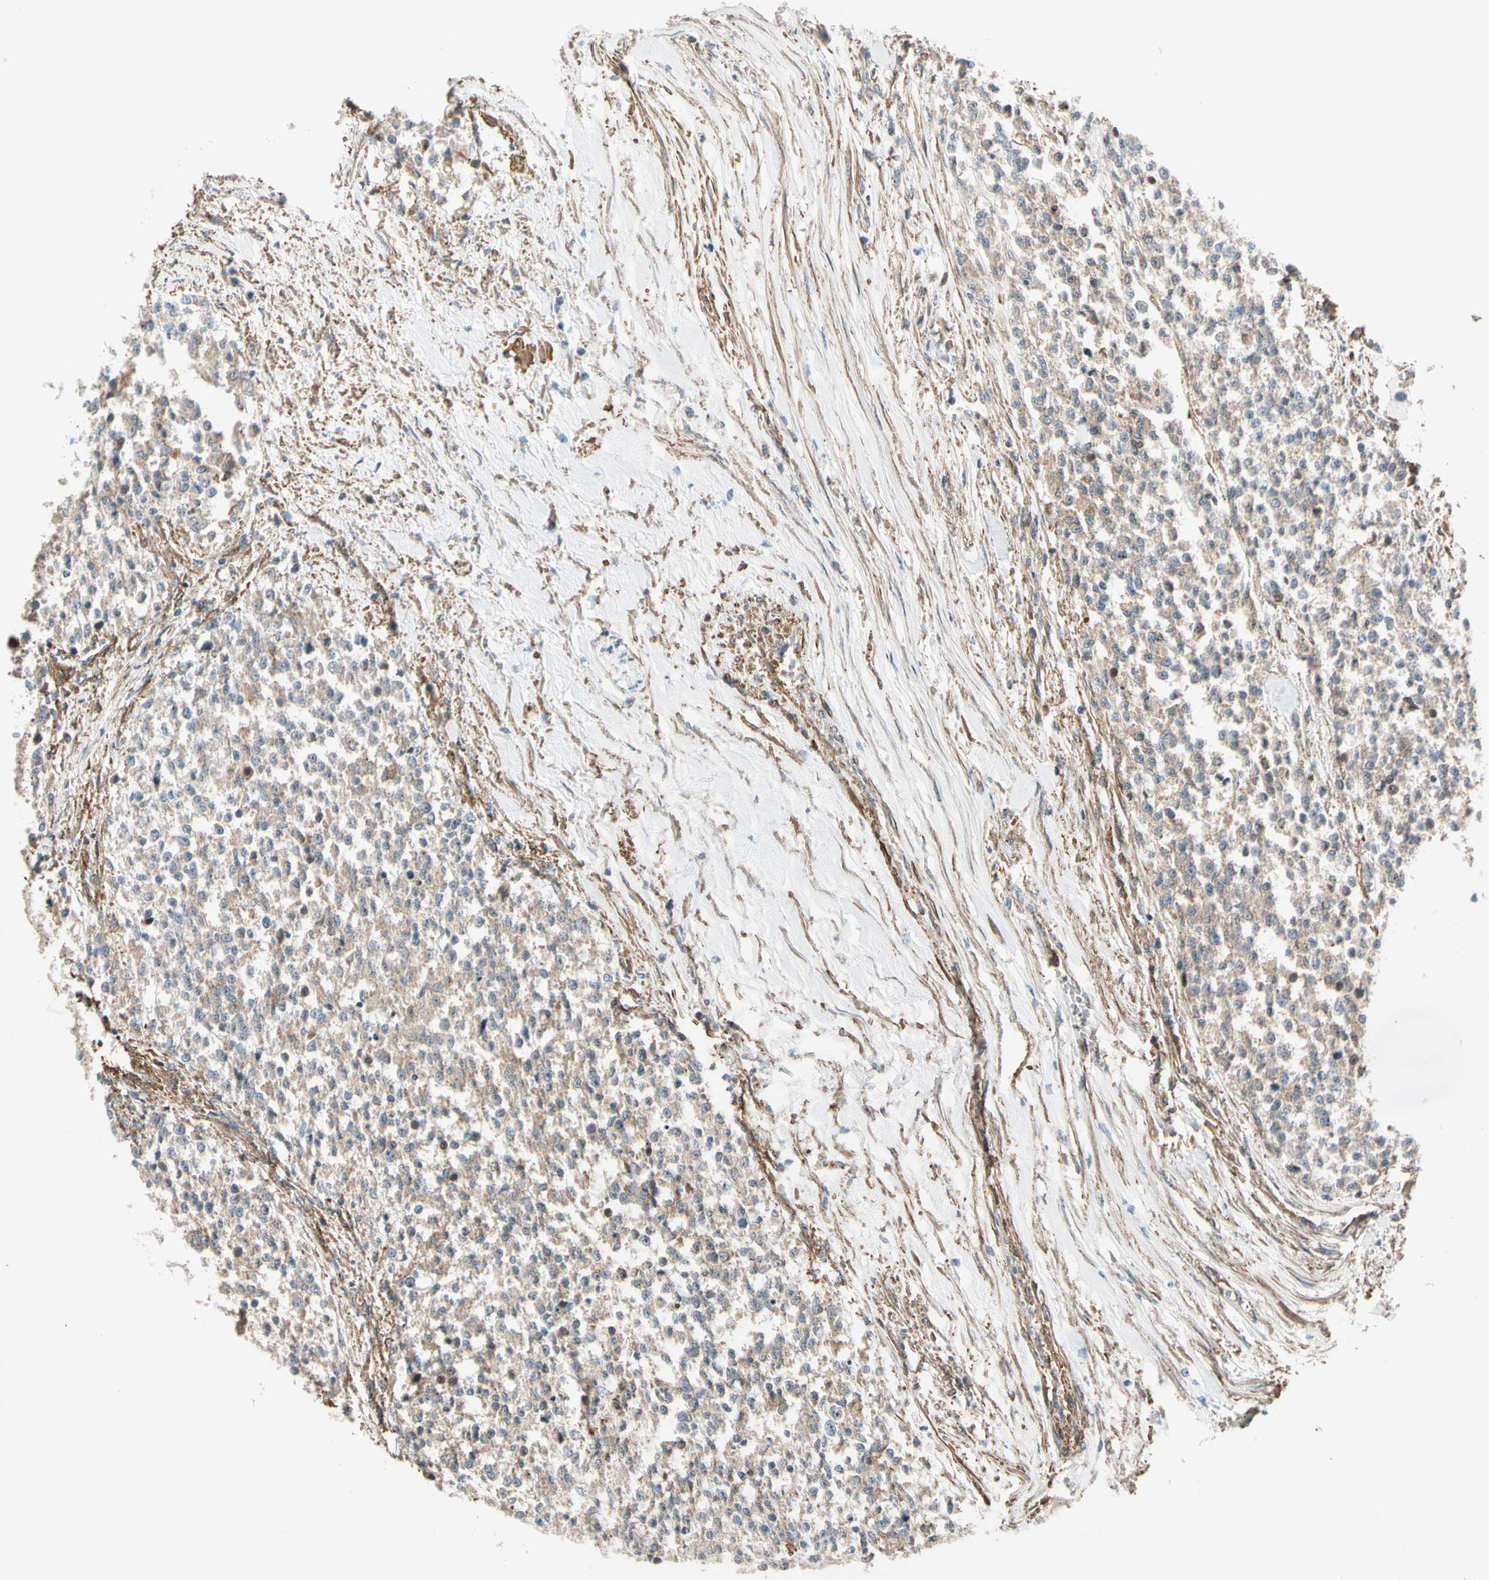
{"staining": {"intensity": "weak", "quantity": ">75%", "location": "cytoplasmic/membranous"}, "tissue": "testis cancer", "cell_type": "Tumor cells", "image_type": "cancer", "snomed": [{"axis": "morphology", "description": "Seminoma, NOS"}, {"axis": "topography", "description": "Testis"}], "caption": "Tumor cells display weak cytoplasmic/membranous positivity in approximately >75% of cells in testis cancer (seminoma).", "gene": "LIMK2", "patient": {"sex": "male", "age": 59}}